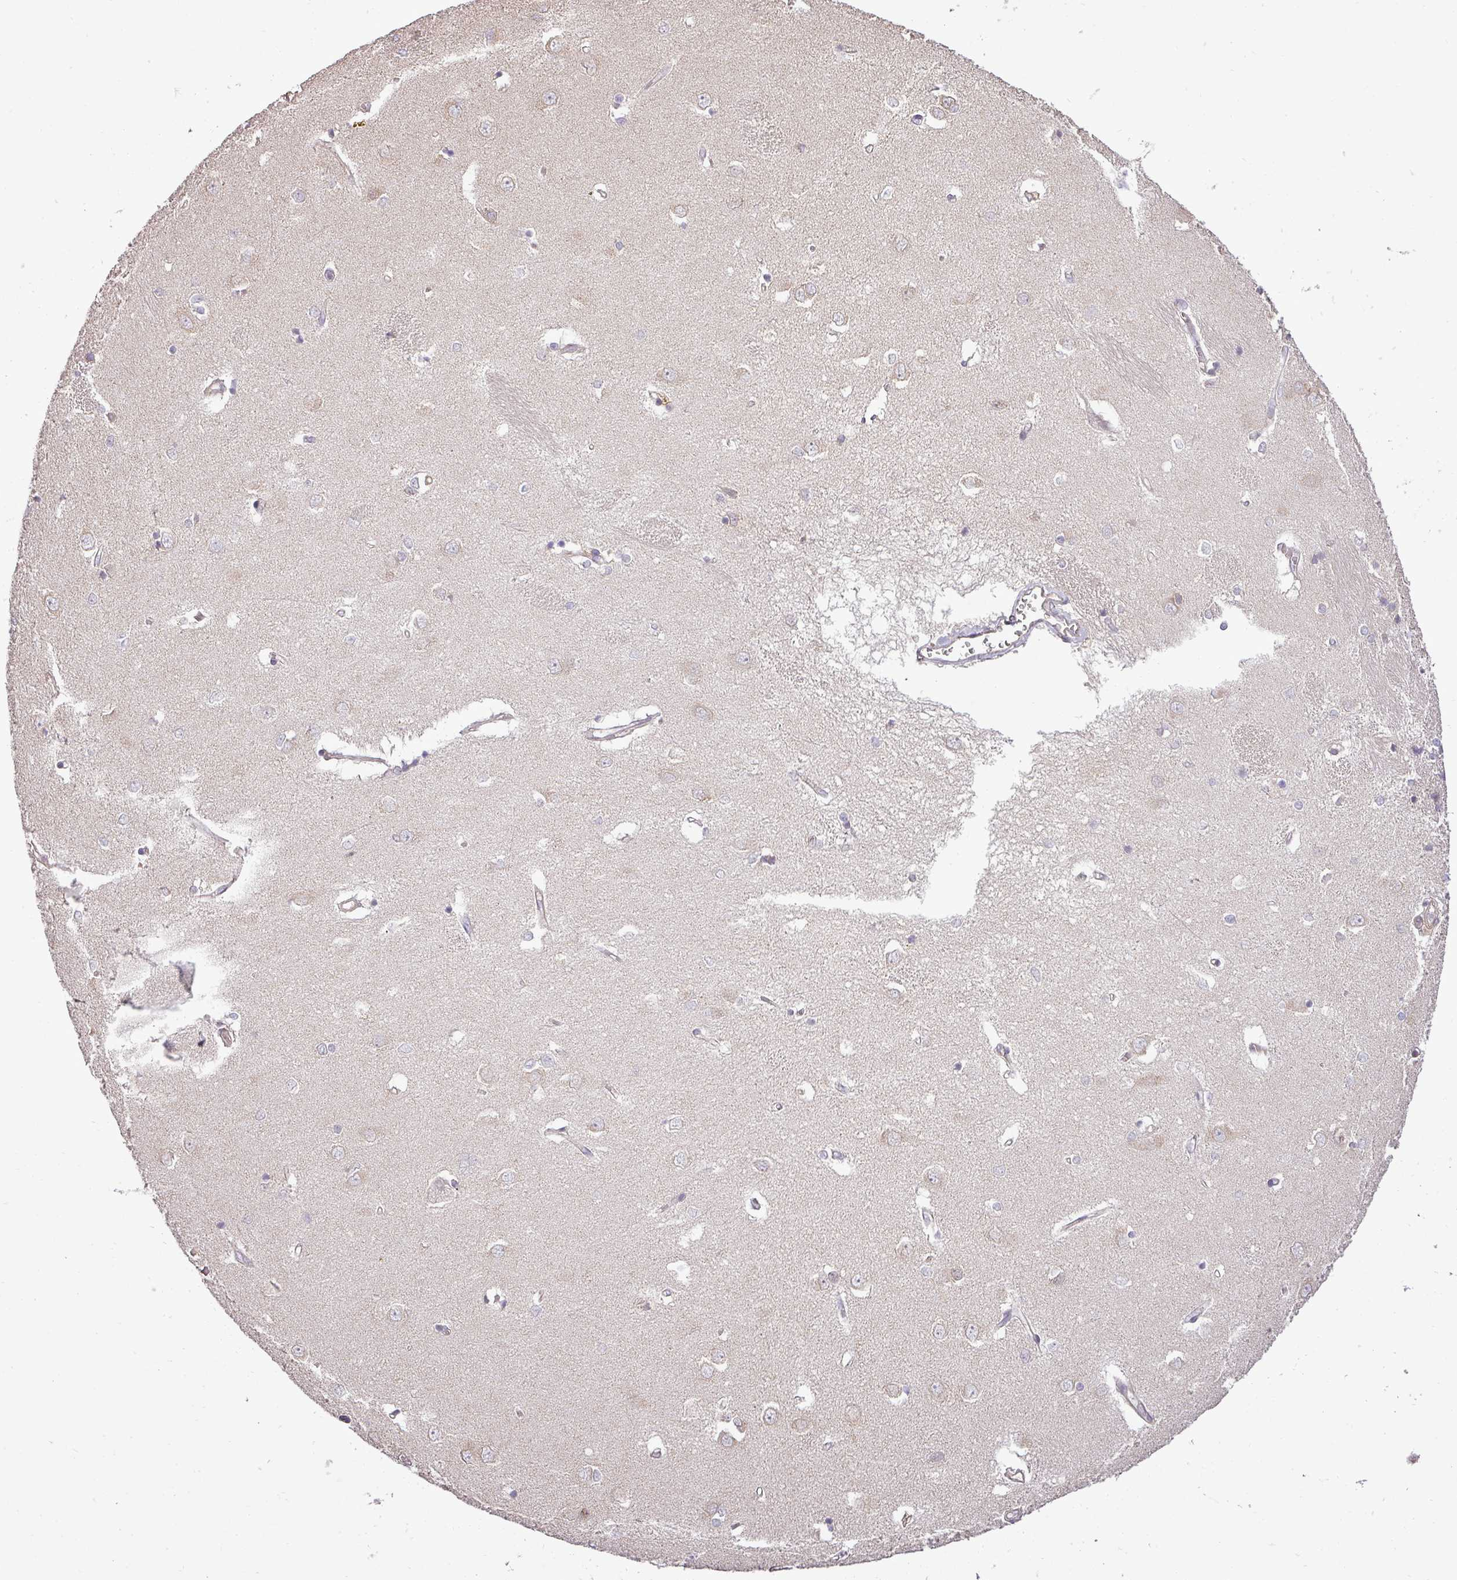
{"staining": {"intensity": "negative", "quantity": "none", "location": "none"}, "tissue": "caudate", "cell_type": "Glial cells", "image_type": "normal", "snomed": [{"axis": "morphology", "description": "Normal tissue, NOS"}, {"axis": "topography", "description": "Lateral ventricle wall"}], "caption": "Immunohistochemistry (IHC) image of unremarkable caudate stained for a protein (brown), which displays no staining in glial cells.", "gene": "PDRG1", "patient": {"sex": "male", "age": 37}}